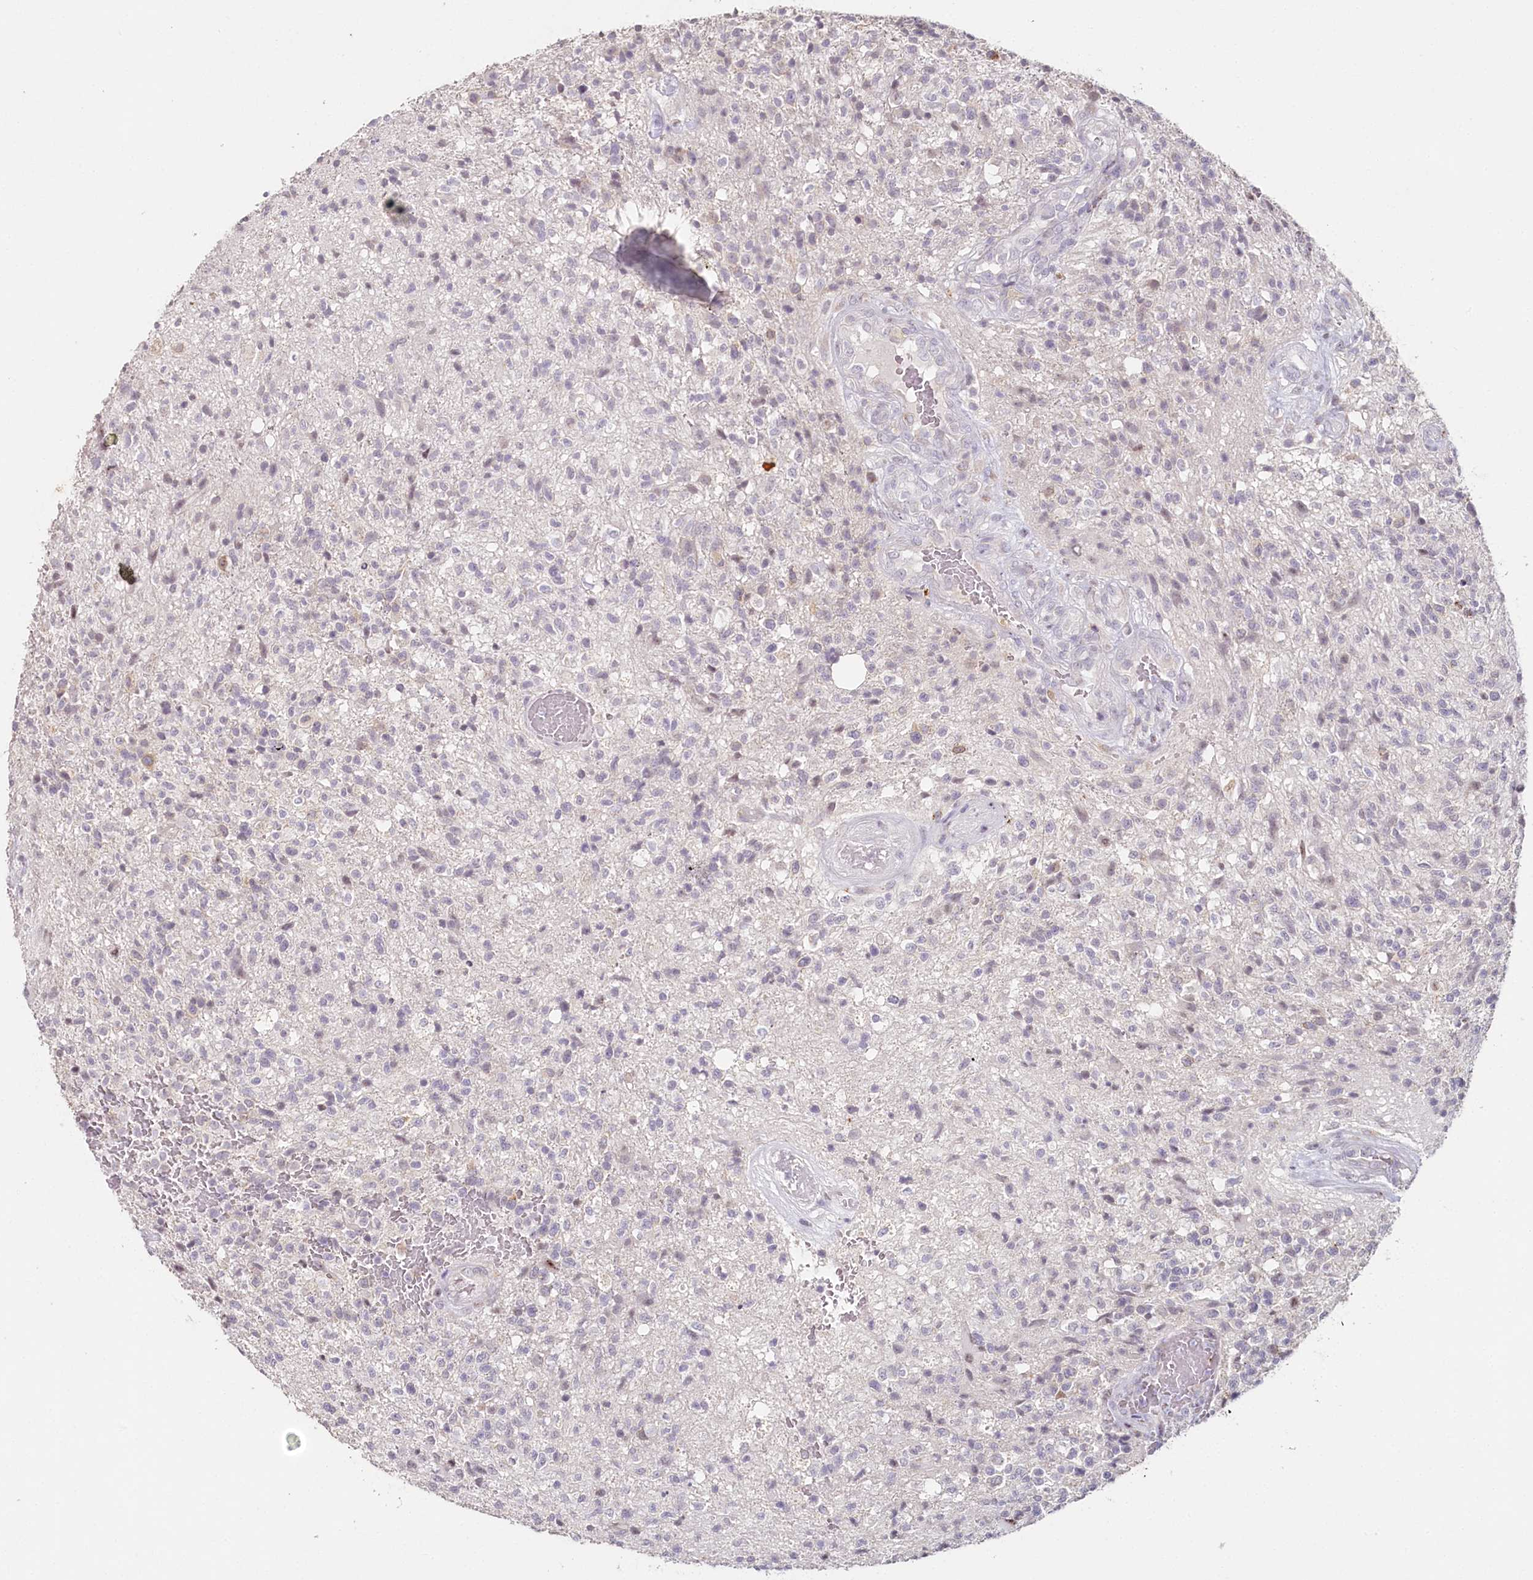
{"staining": {"intensity": "negative", "quantity": "none", "location": "none"}, "tissue": "glioma", "cell_type": "Tumor cells", "image_type": "cancer", "snomed": [{"axis": "morphology", "description": "Glioma, malignant, High grade"}, {"axis": "topography", "description": "Brain"}], "caption": "This is a image of immunohistochemistry staining of high-grade glioma (malignant), which shows no expression in tumor cells.", "gene": "HPD", "patient": {"sex": "male", "age": 56}}